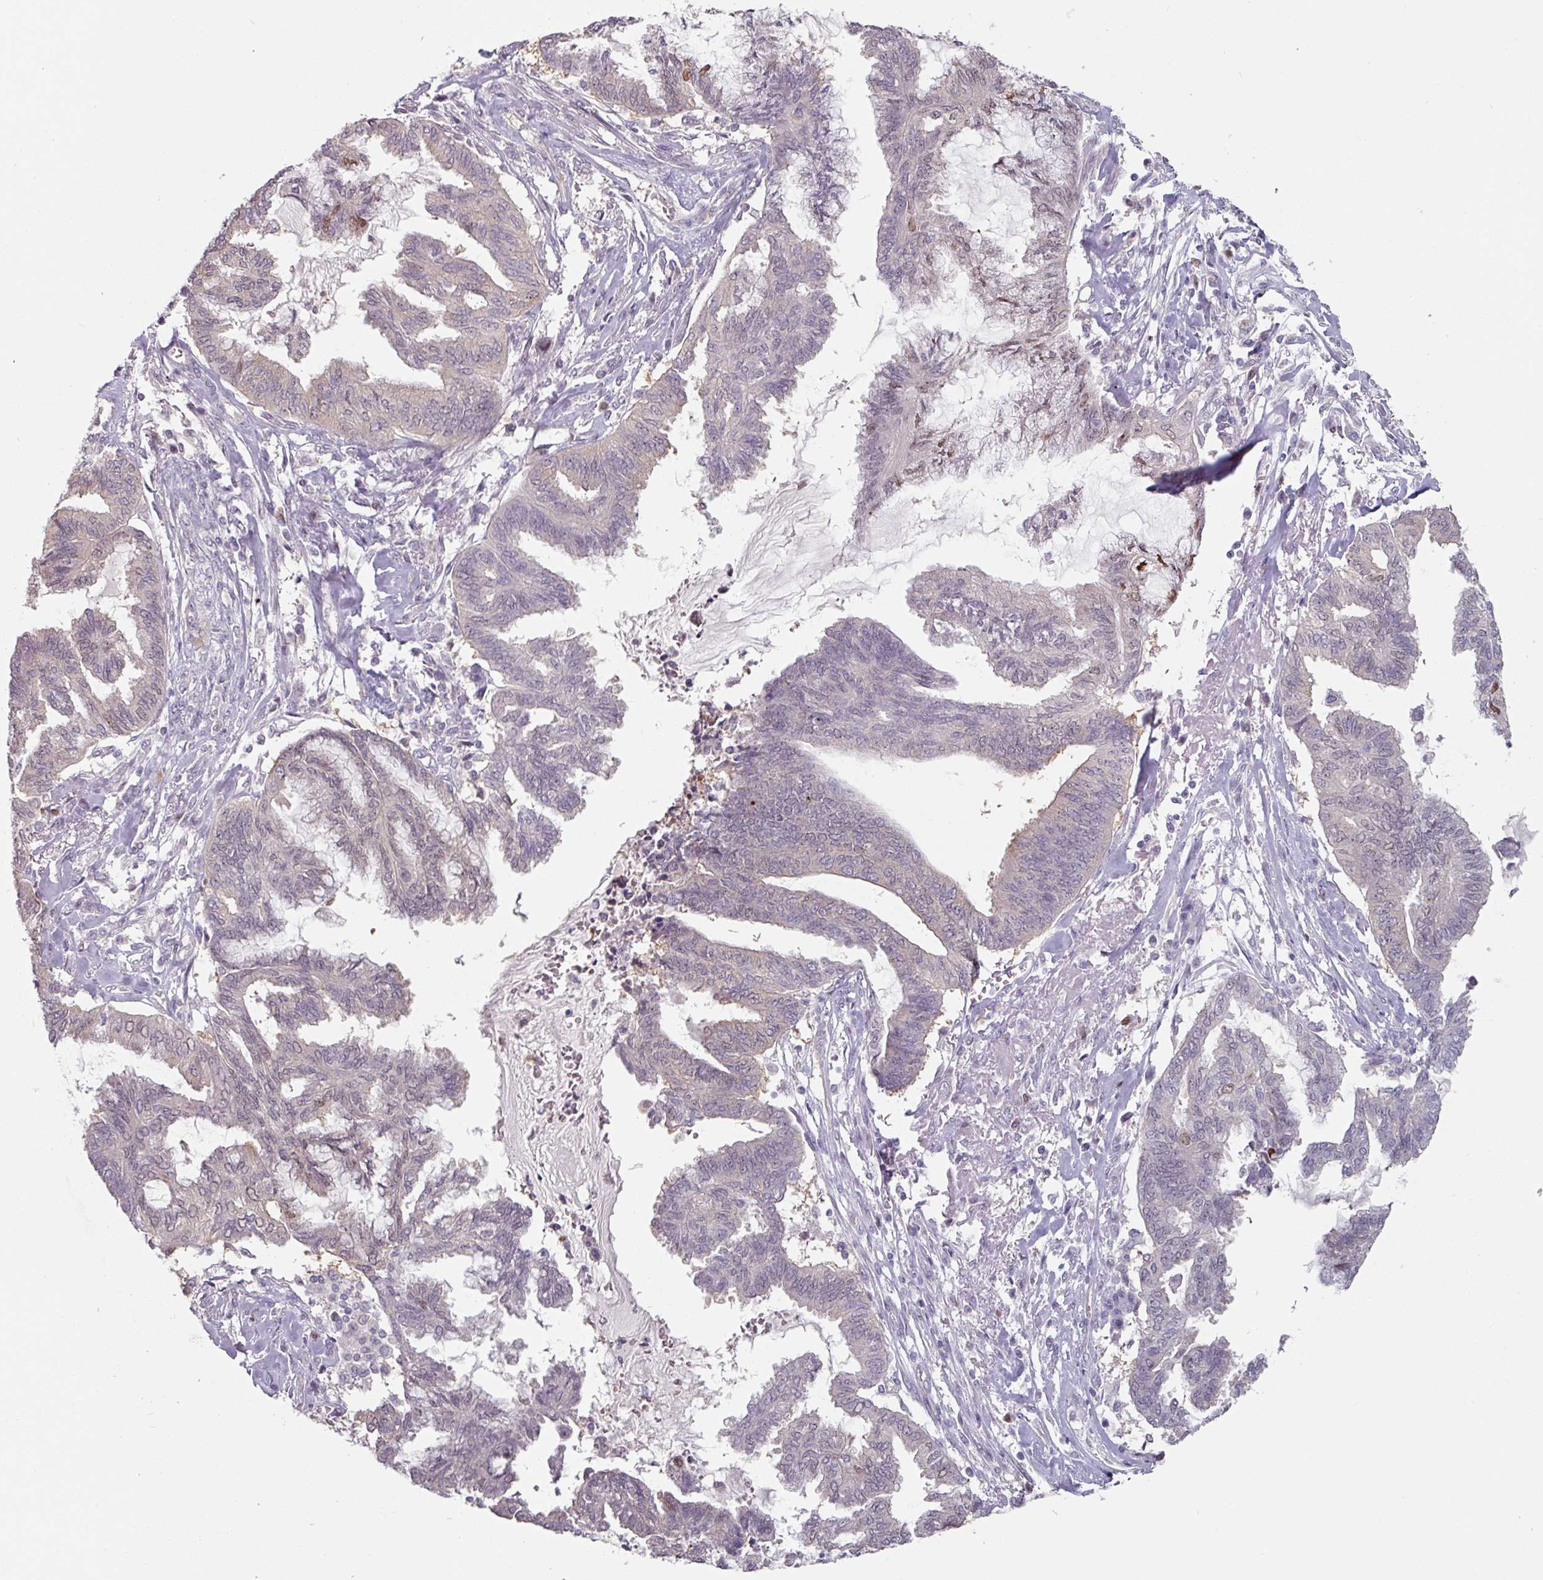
{"staining": {"intensity": "weak", "quantity": "<25%", "location": "nuclear"}, "tissue": "endometrial cancer", "cell_type": "Tumor cells", "image_type": "cancer", "snomed": [{"axis": "morphology", "description": "Adenocarcinoma, NOS"}, {"axis": "topography", "description": "Endometrium"}], "caption": "Tumor cells are negative for protein expression in human endometrial adenocarcinoma.", "gene": "ZBTB6", "patient": {"sex": "female", "age": 86}}